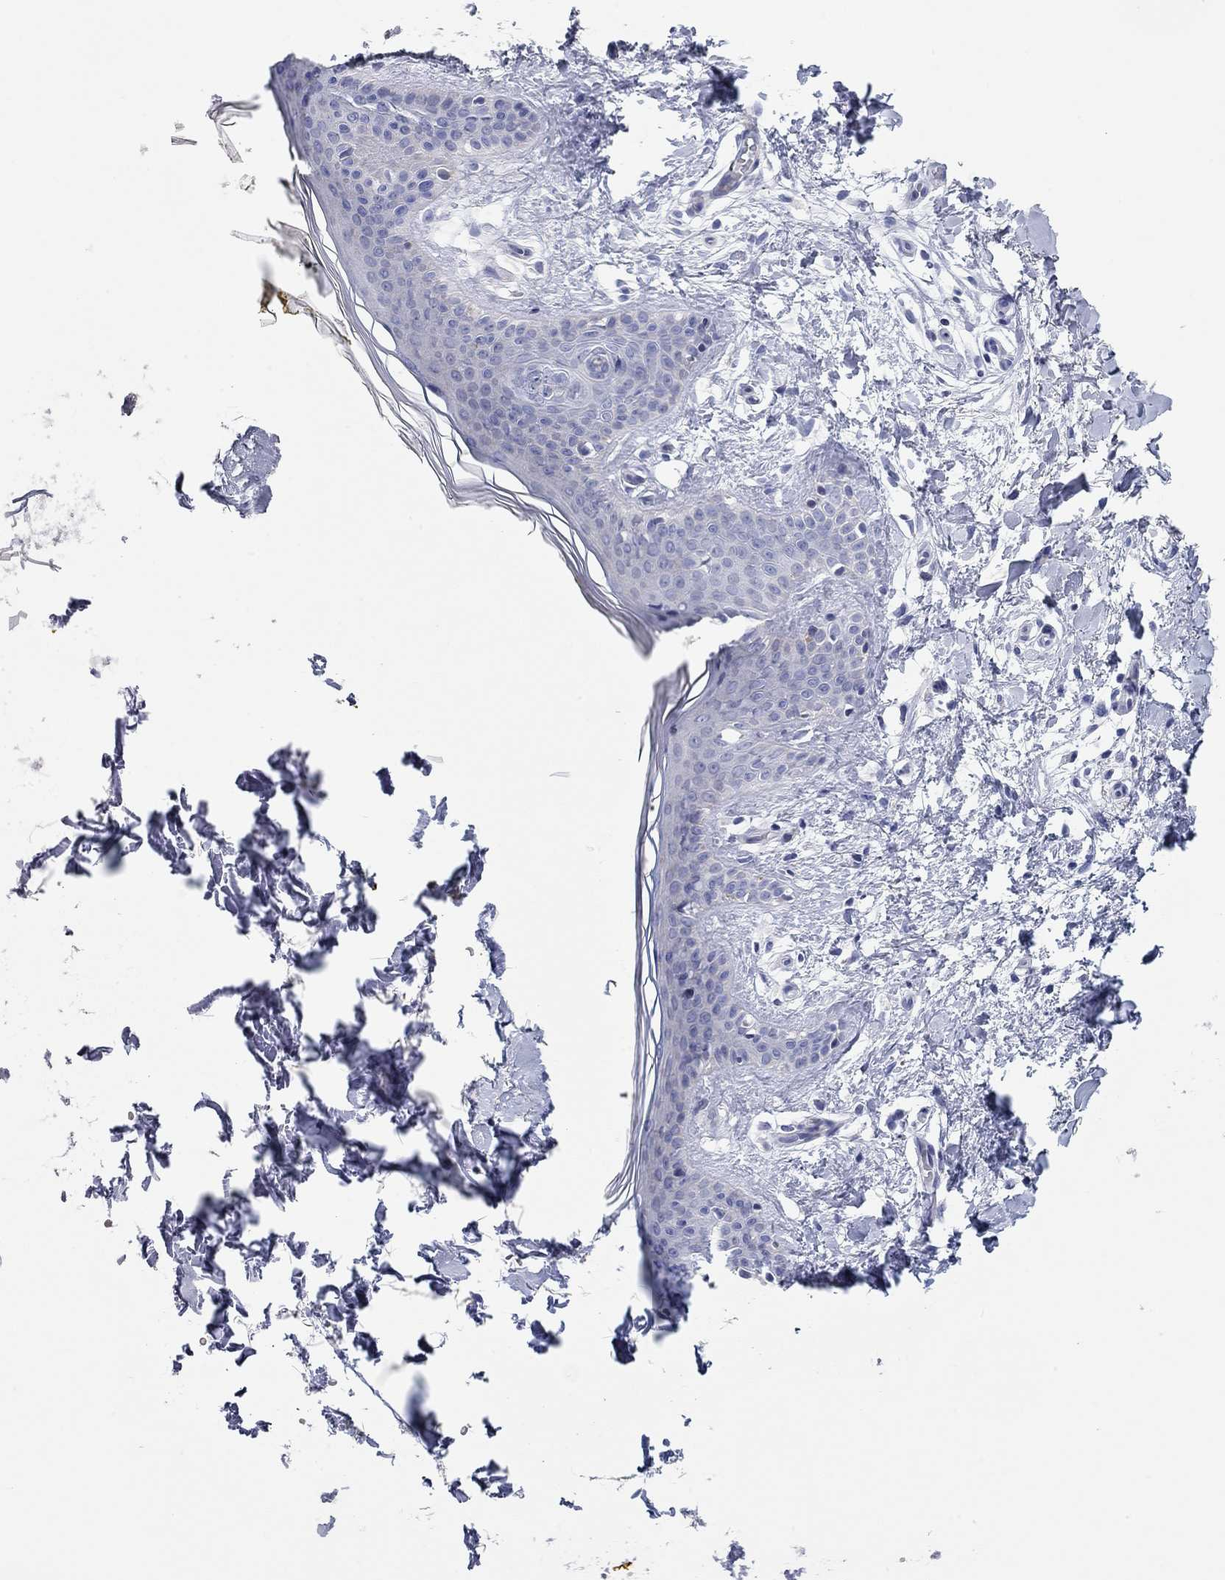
{"staining": {"intensity": "negative", "quantity": "none", "location": "none"}, "tissue": "skin", "cell_type": "Fibroblasts", "image_type": "normal", "snomed": [{"axis": "morphology", "description": "Normal tissue, NOS"}, {"axis": "topography", "description": "Skin"}], "caption": "There is no significant expression in fibroblasts of skin. (DAB immunohistochemistry, high magnification).", "gene": "CHI3L2", "patient": {"sex": "female", "age": 34}}